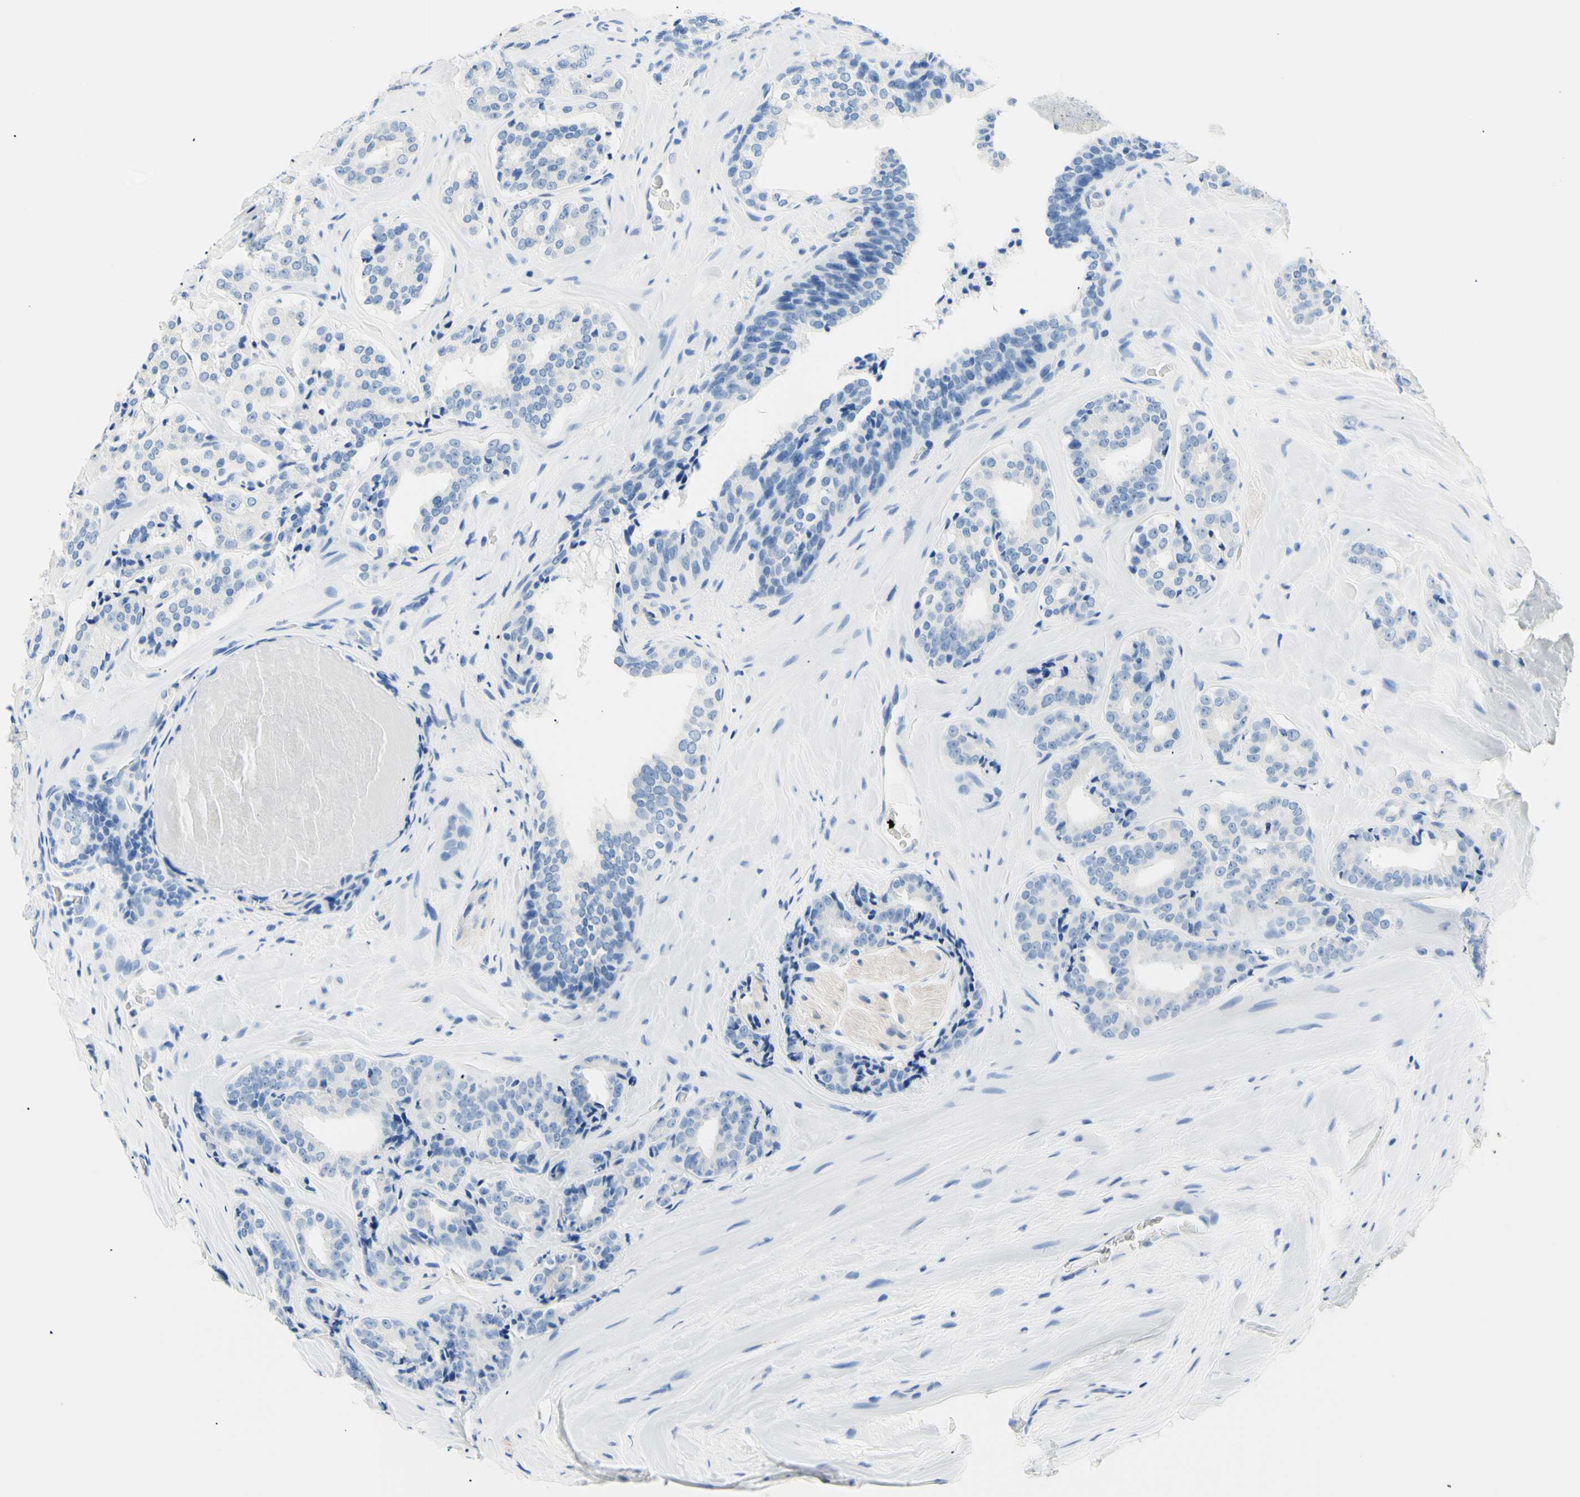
{"staining": {"intensity": "negative", "quantity": "none", "location": "none"}, "tissue": "prostate cancer", "cell_type": "Tumor cells", "image_type": "cancer", "snomed": [{"axis": "morphology", "description": "Adenocarcinoma, High grade"}, {"axis": "topography", "description": "Prostate"}], "caption": "IHC histopathology image of prostate high-grade adenocarcinoma stained for a protein (brown), which exhibits no positivity in tumor cells.", "gene": "HPCA", "patient": {"sex": "male", "age": 60}}